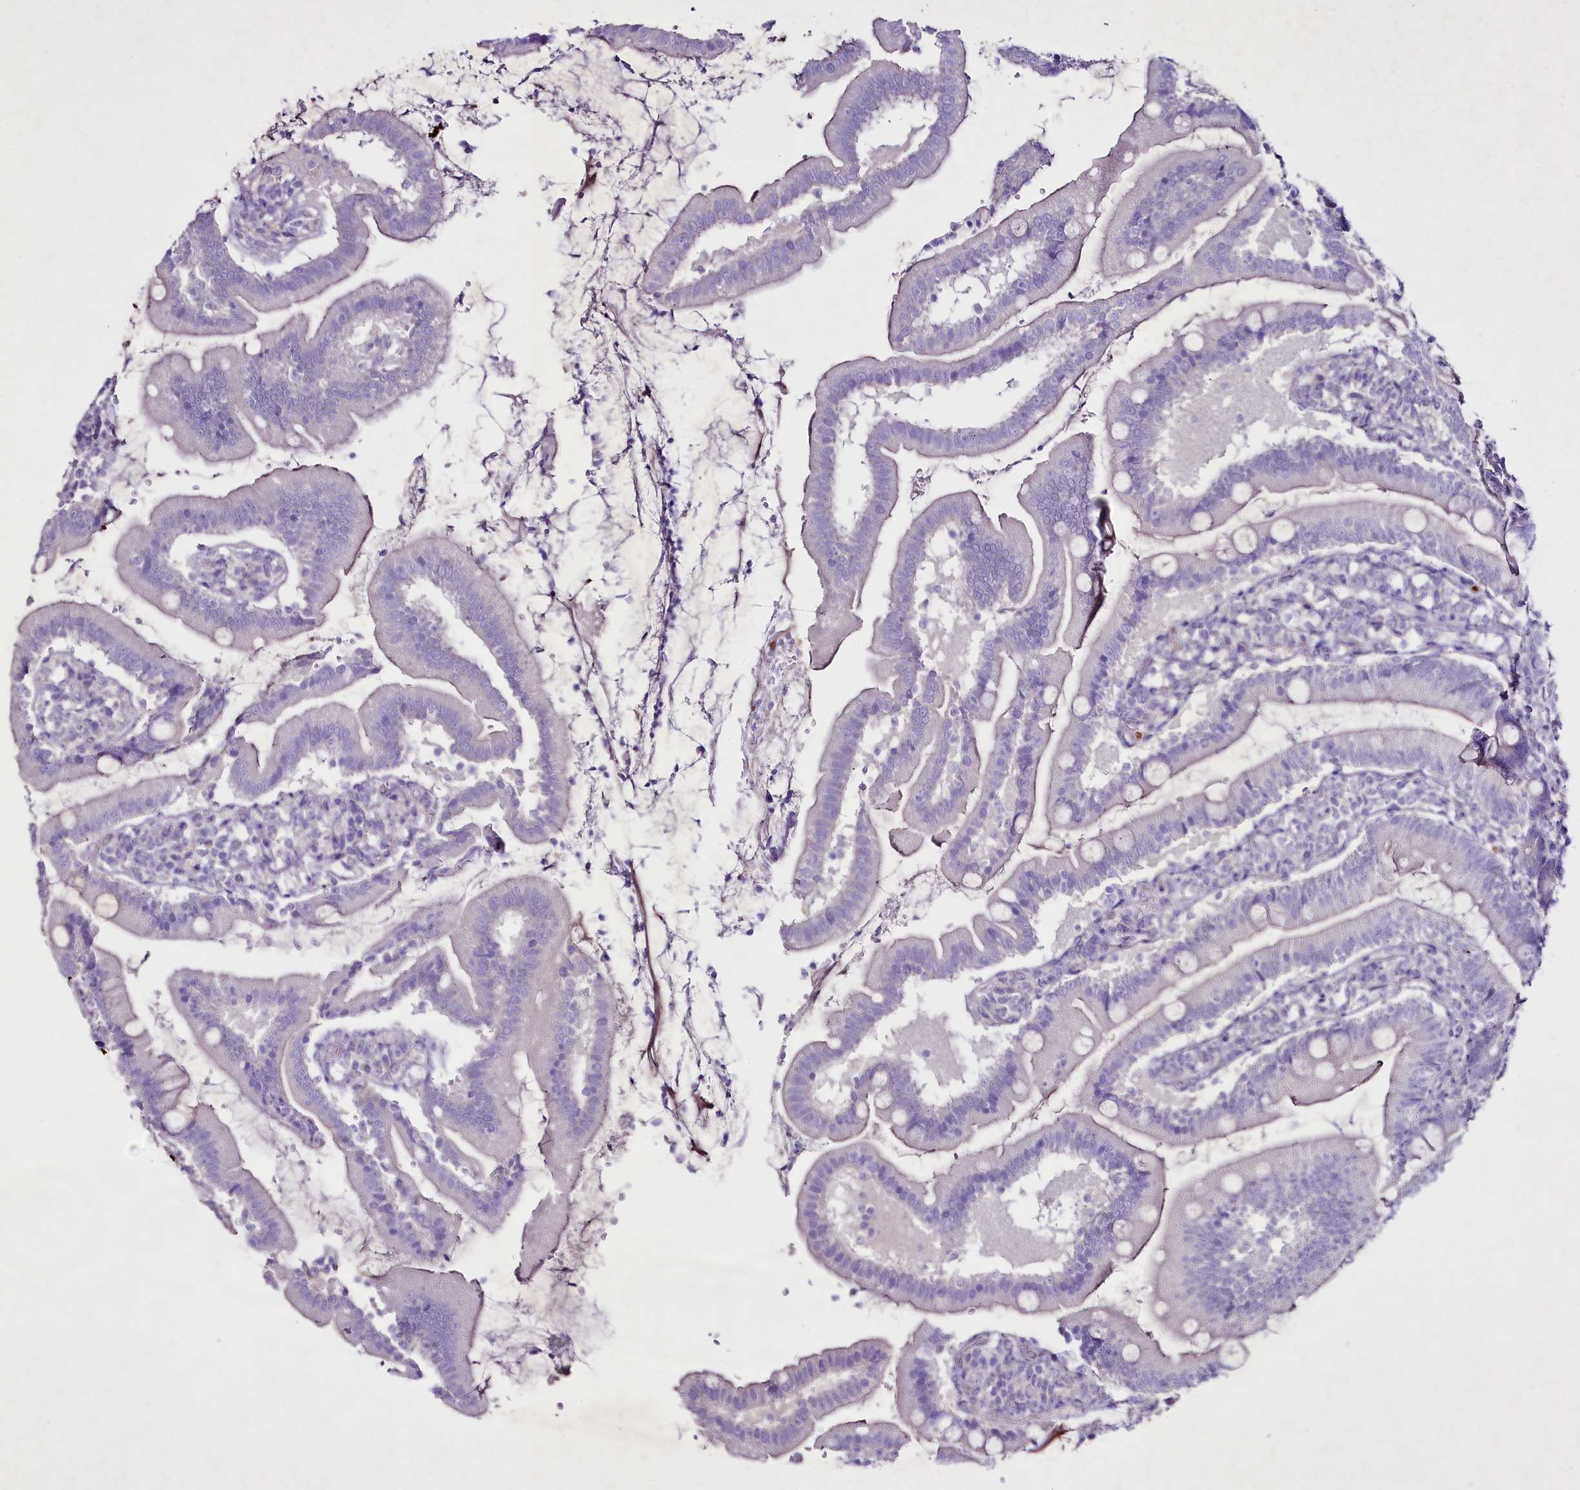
{"staining": {"intensity": "negative", "quantity": "none", "location": "none"}, "tissue": "duodenum", "cell_type": "Glandular cells", "image_type": "normal", "snomed": [{"axis": "morphology", "description": "Normal tissue, NOS"}, {"axis": "topography", "description": "Duodenum"}], "caption": "High magnification brightfield microscopy of benign duodenum stained with DAB (brown) and counterstained with hematoxylin (blue): glandular cells show no significant staining. (Stains: DAB immunohistochemistry (IHC) with hematoxylin counter stain, Microscopy: brightfield microscopy at high magnification).", "gene": "FAM209B", "patient": {"sex": "female", "age": 67}}